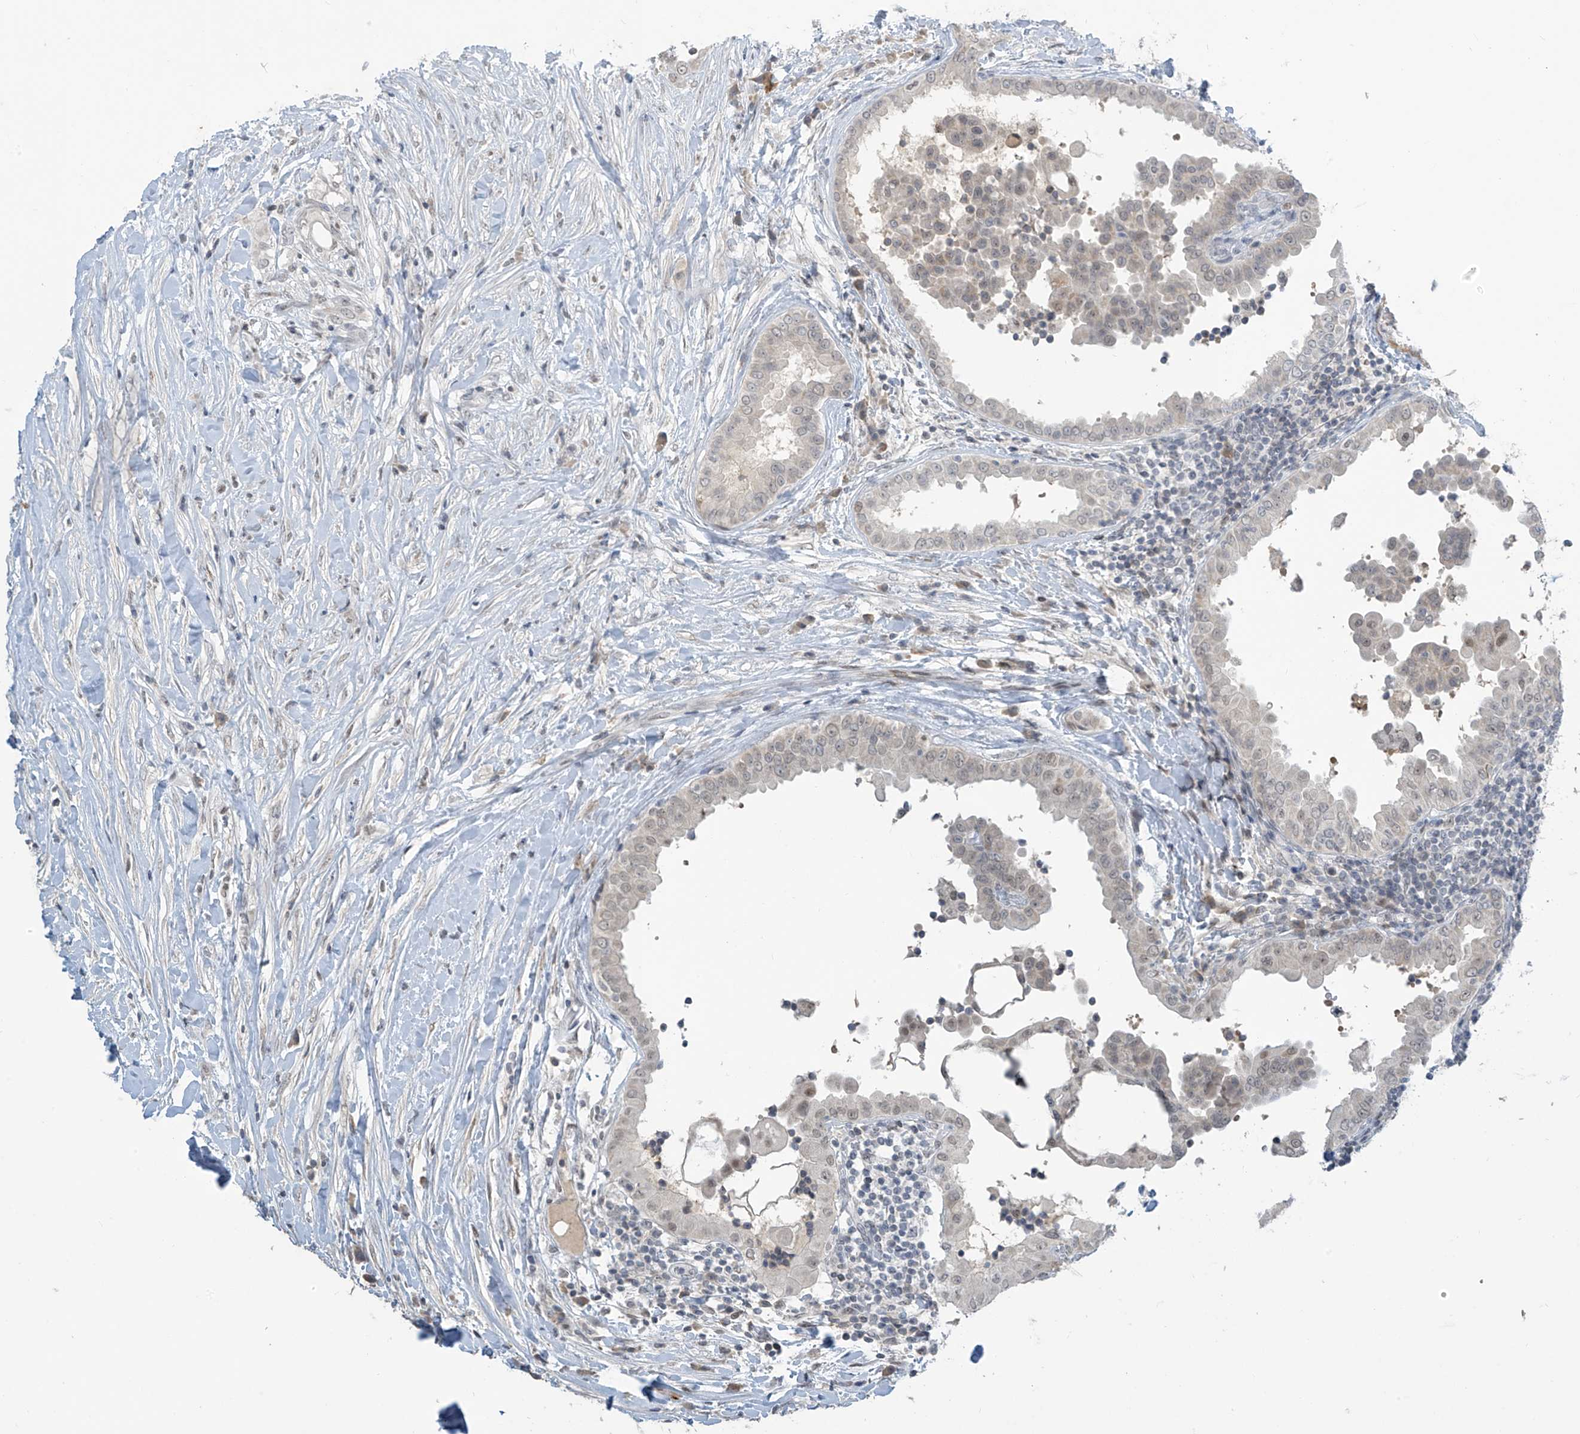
{"staining": {"intensity": "negative", "quantity": "none", "location": "none"}, "tissue": "thyroid cancer", "cell_type": "Tumor cells", "image_type": "cancer", "snomed": [{"axis": "morphology", "description": "Papillary adenocarcinoma, NOS"}, {"axis": "topography", "description": "Thyroid gland"}], "caption": "The histopathology image demonstrates no staining of tumor cells in papillary adenocarcinoma (thyroid).", "gene": "METAP1D", "patient": {"sex": "male", "age": 33}}